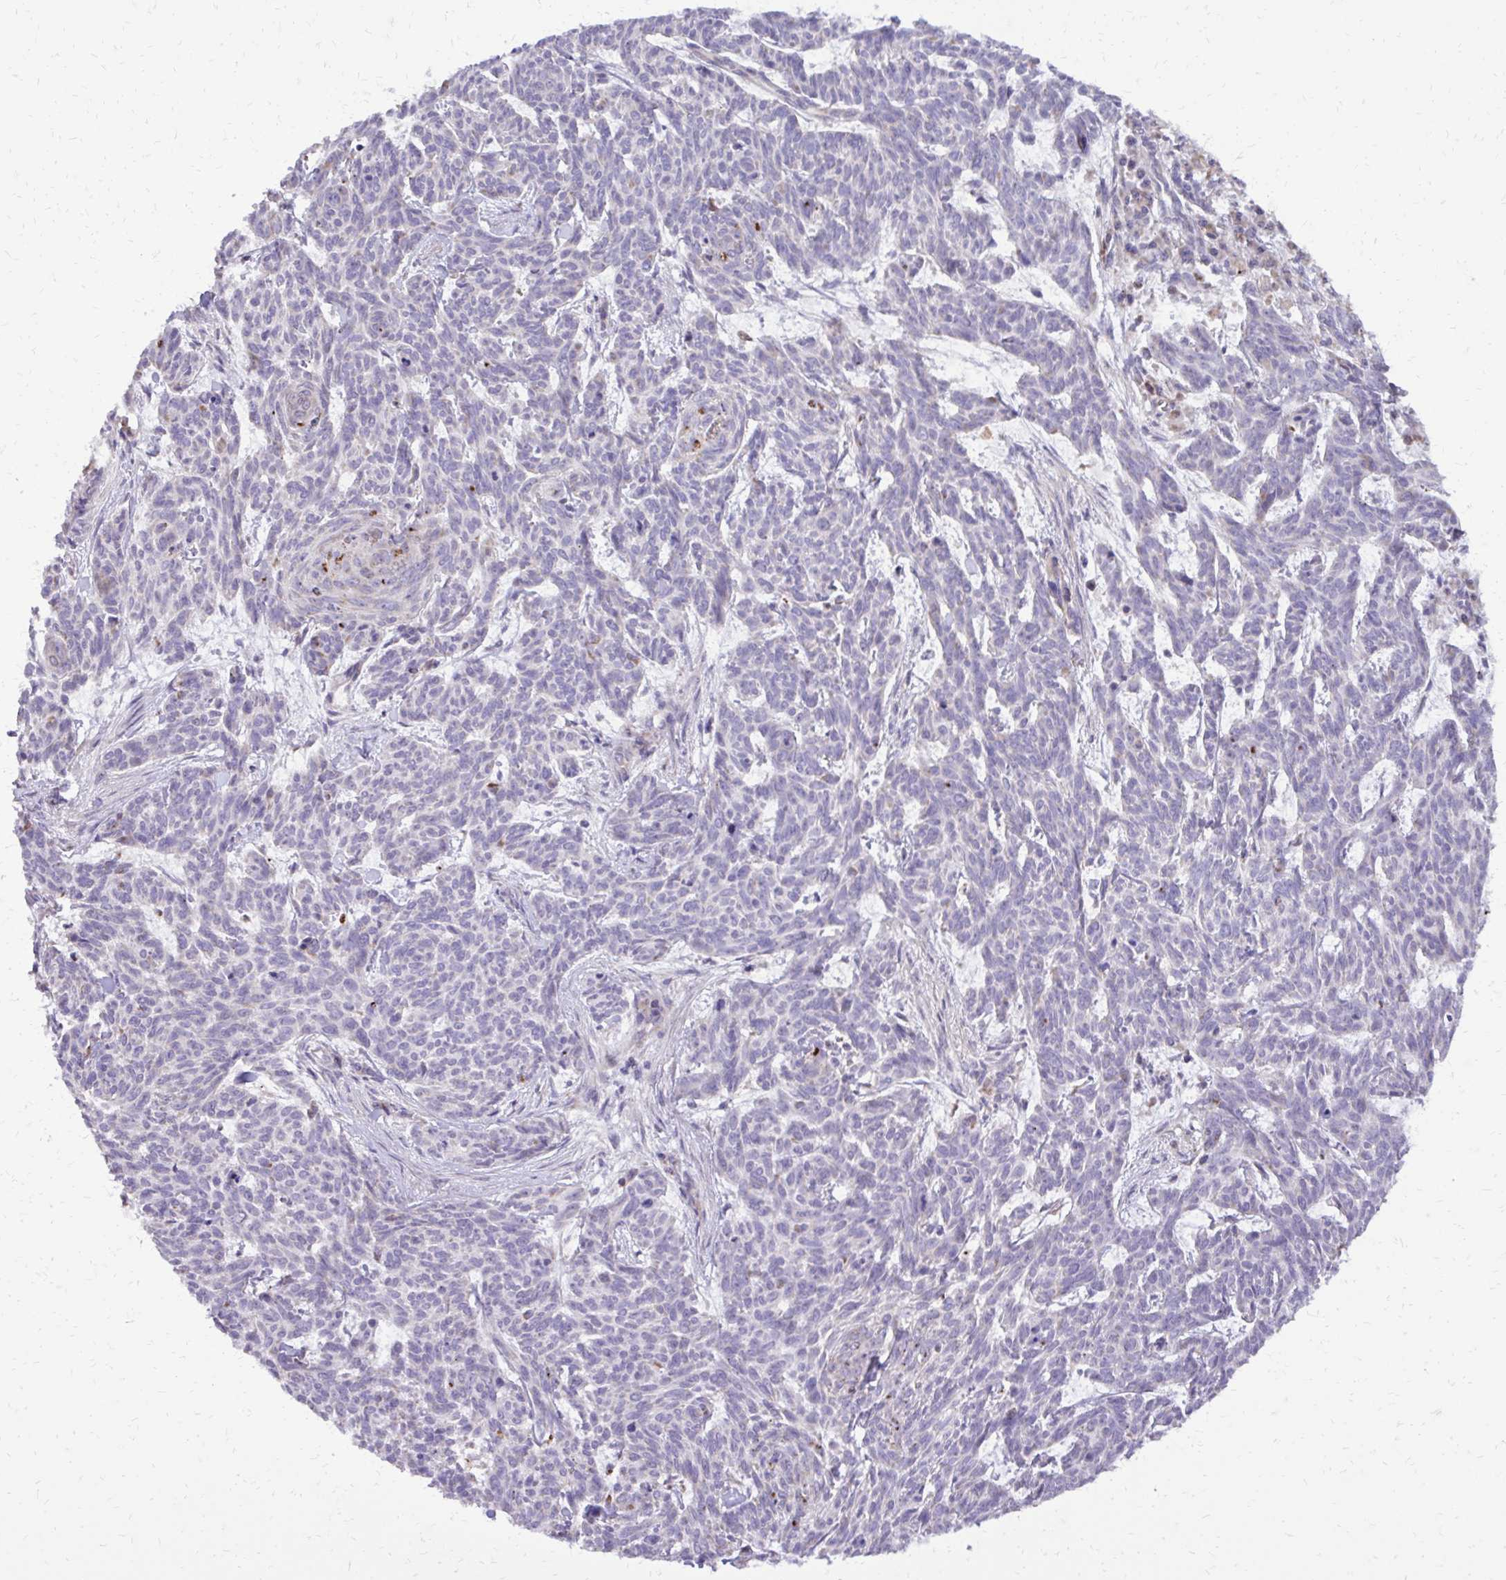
{"staining": {"intensity": "negative", "quantity": "none", "location": "none"}, "tissue": "skin cancer", "cell_type": "Tumor cells", "image_type": "cancer", "snomed": [{"axis": "morphology", "description": "Basal cell carcinoma"}, {"axis": "topography", "description": "Skin"}], "caption": "Protein analysis of skin cancer (basal cell carcinoma) demonstrates no significant expression in tumor cells.", "gene": "ABCC3", "patient": {"sex": "female", "age": 93}}